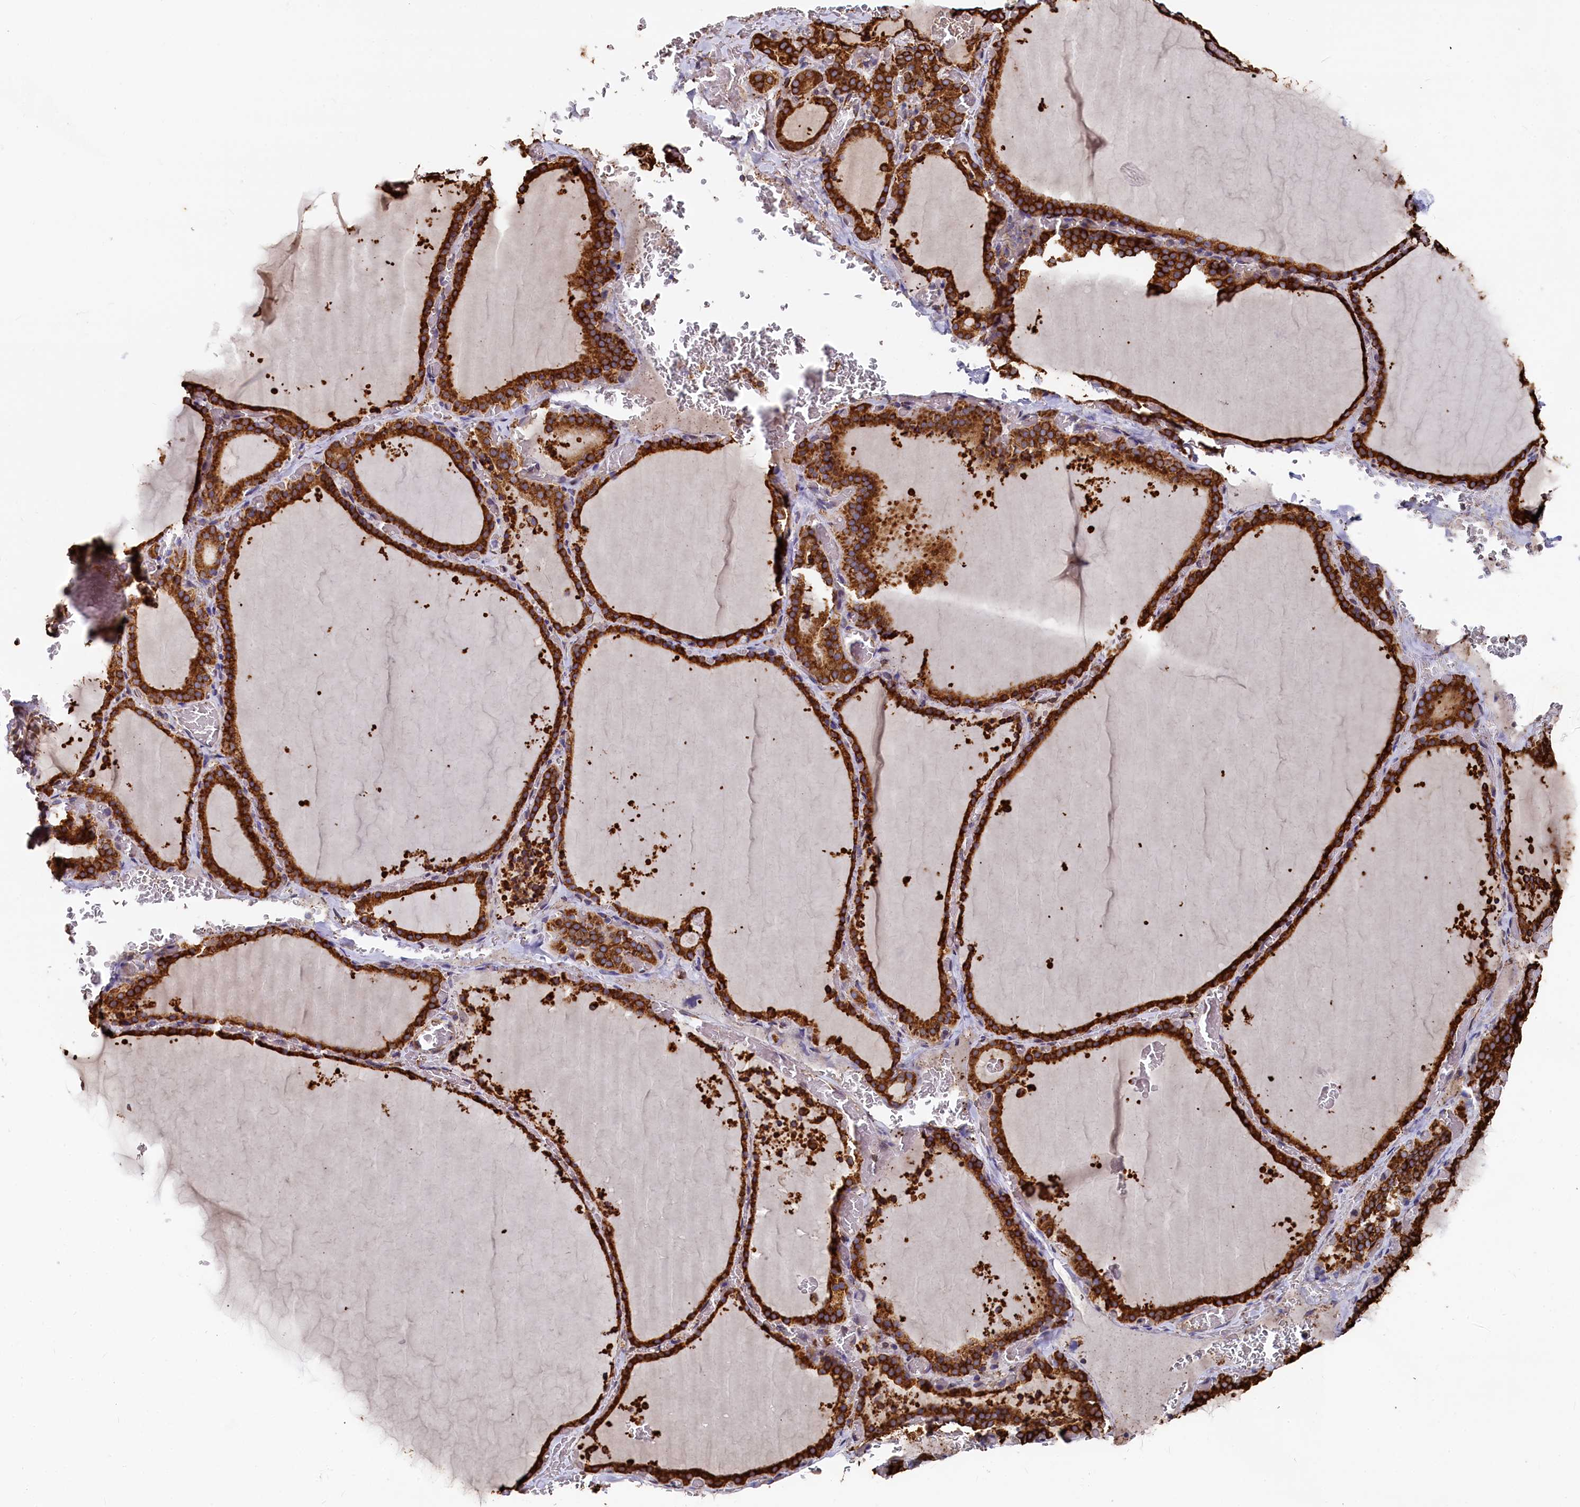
{"staining": {"intensity": "strong", "quantity": ">75%", "location": "cytoplasmic/membranous"}, "tissue": "thyroid gland", "cell_type": "Glandular cells", "image_type": "normal", "snomed": [{"axis": "morphology", "description": "Normal tissue, NOS"}, {"axis": "topography", "description": "Thyroid gland"}], "caption": "Glandular cells display high levels of strong cytoplasmic/membranous staining in about >75% of cells in normal thyroid gland.", "gene": "NEURL1B", "patient": {"sex": "female", "age": 39}}